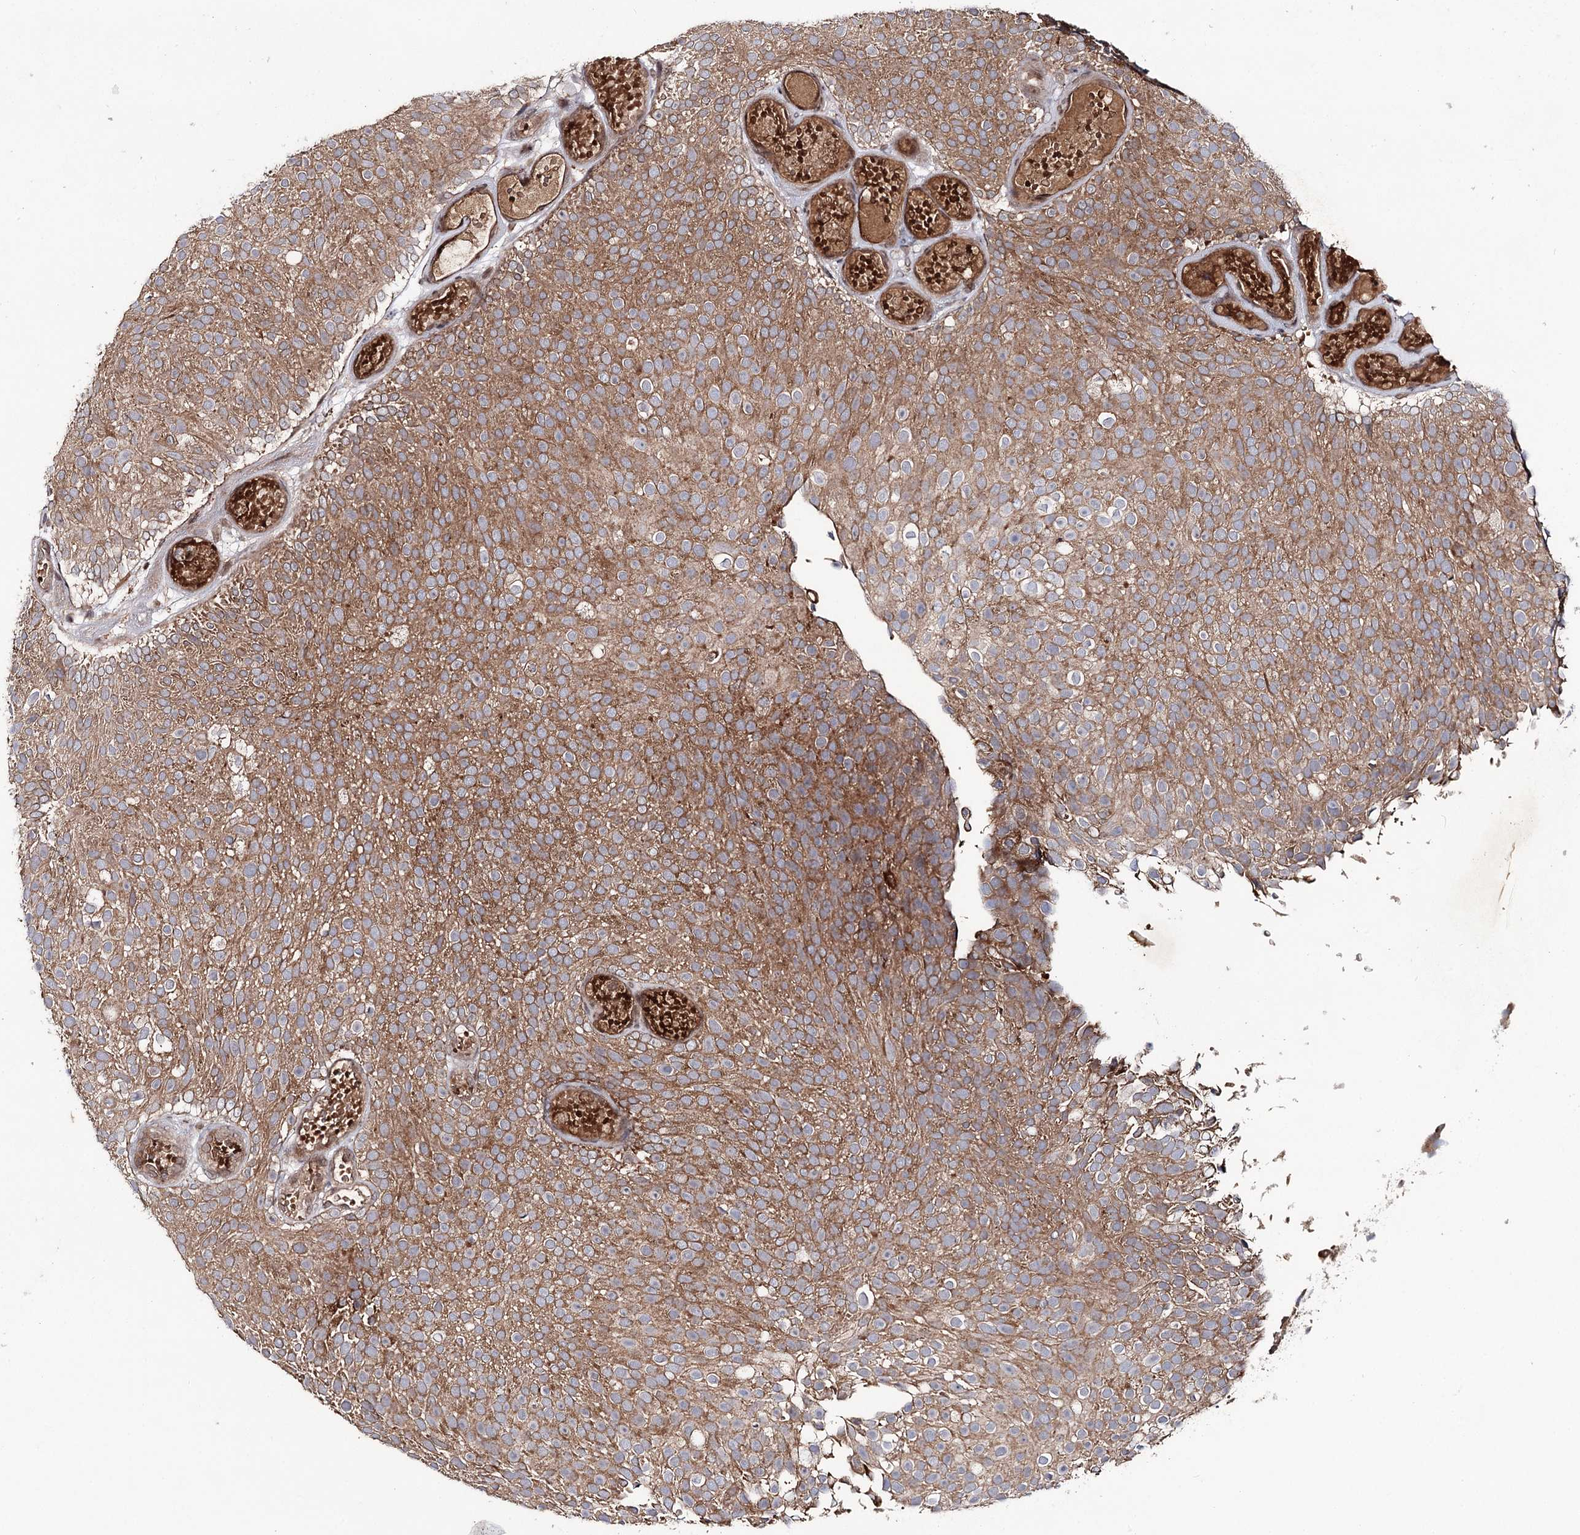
{"staining": {"intensity": "moderate", "quantity": ">75%", "location": "cytoplasmic/membranous"}, "tissue": "urothelial cancer", "cell_type": "Tumor cells", "image_type": "cancer", "snomed": [{"axis": "morphology", "description": "Urothelial carcinoma, Low grade"}, {"axis": "topography", "description": "Urinary bladder"}], "caption": "Low-grade urothelial carcinoma stained for a protein (brown) displays moderate cytoplasmic/membranous positive expression in approximately >75% of tumor cells.", "gene": "MSANTD2", "patient": {"sex": "male", "age": 78}}